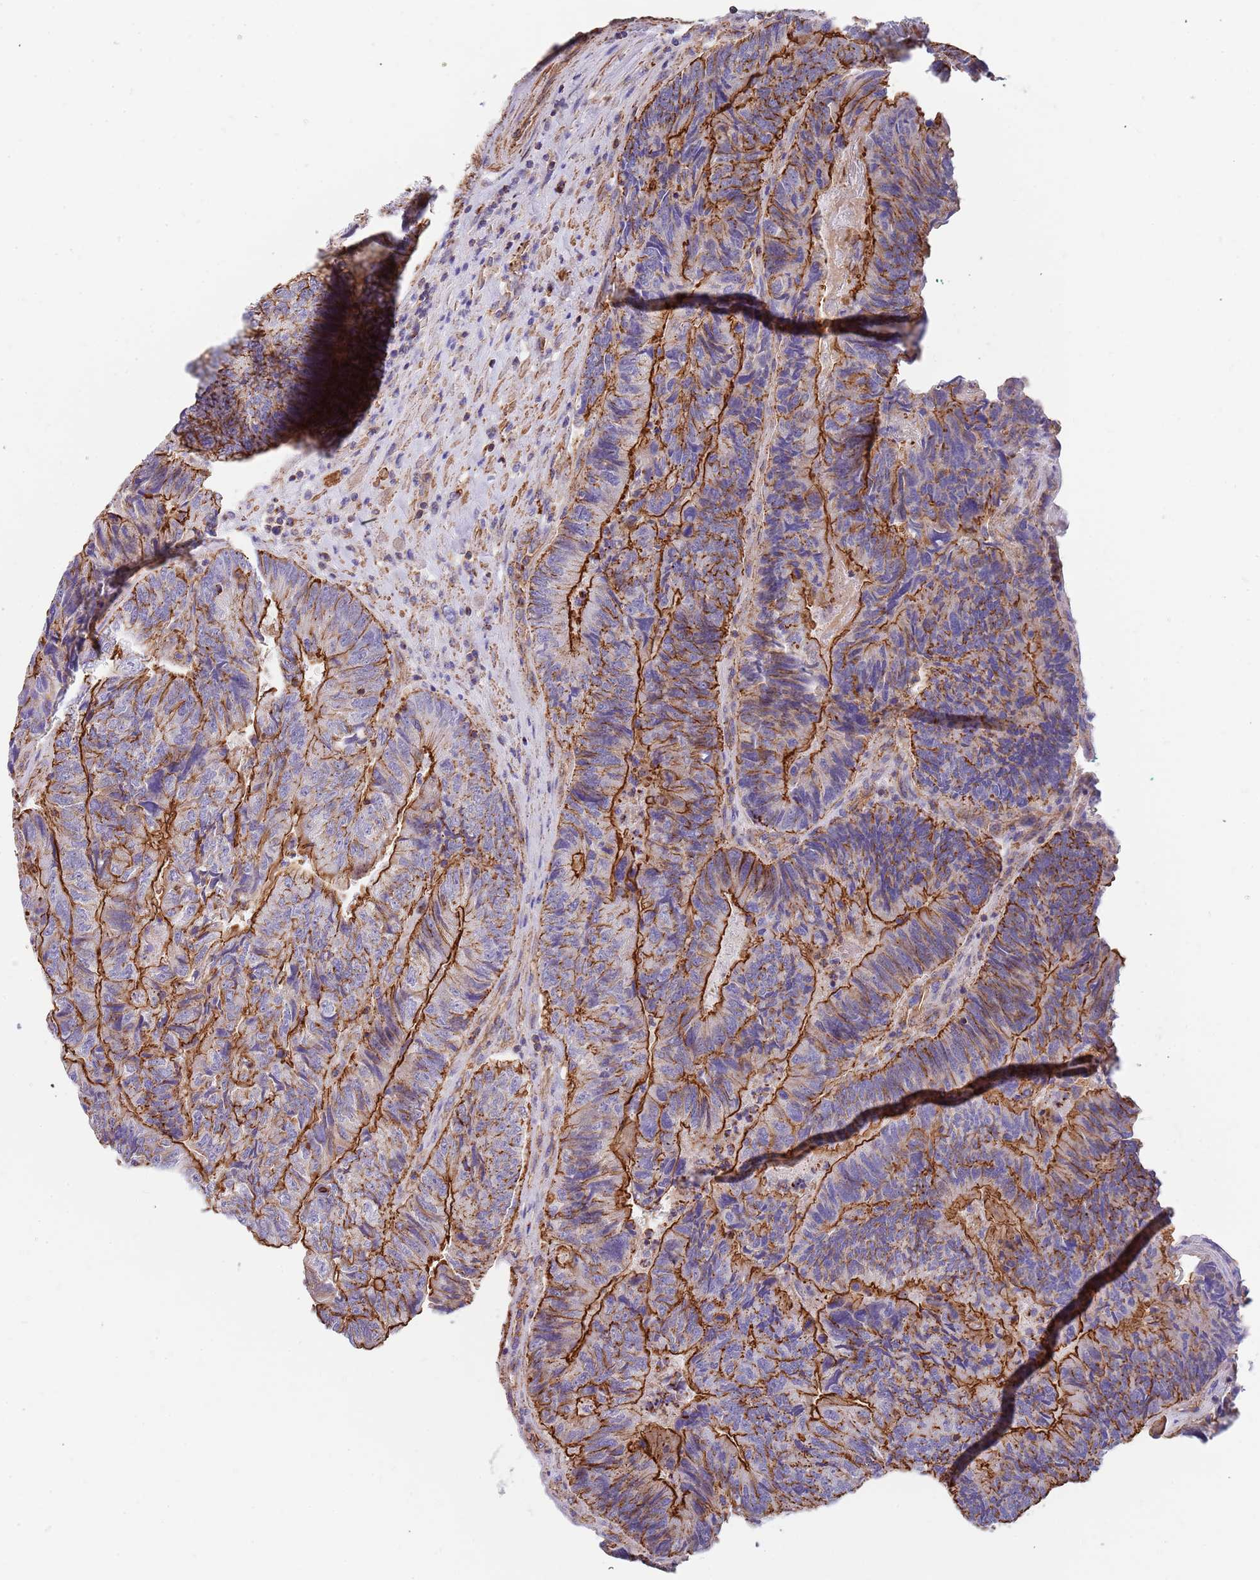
{"staining": {"intensity": "strong", "quantity": ">75%", "location": "cytoplasmic/membranous"}, "tissue": "colorectal cancer", "cell_type": "Tumor cells", "image_type": "cancer", "snomed": [{"axis": "morphology", "description": "Adenocarcinoma, NOS"}, {"axis": "topography", "description": "Colon"}], "caption": "Approximately >75% of tumor cells in colorectal cancer (adenocarcinoma) exhibit strong cytoplasmic/membranous protein staining as visualized by brown immunohistochemical staining.", "gene": "GFRAL", "patient": {"sex": "female", "age": 67}}